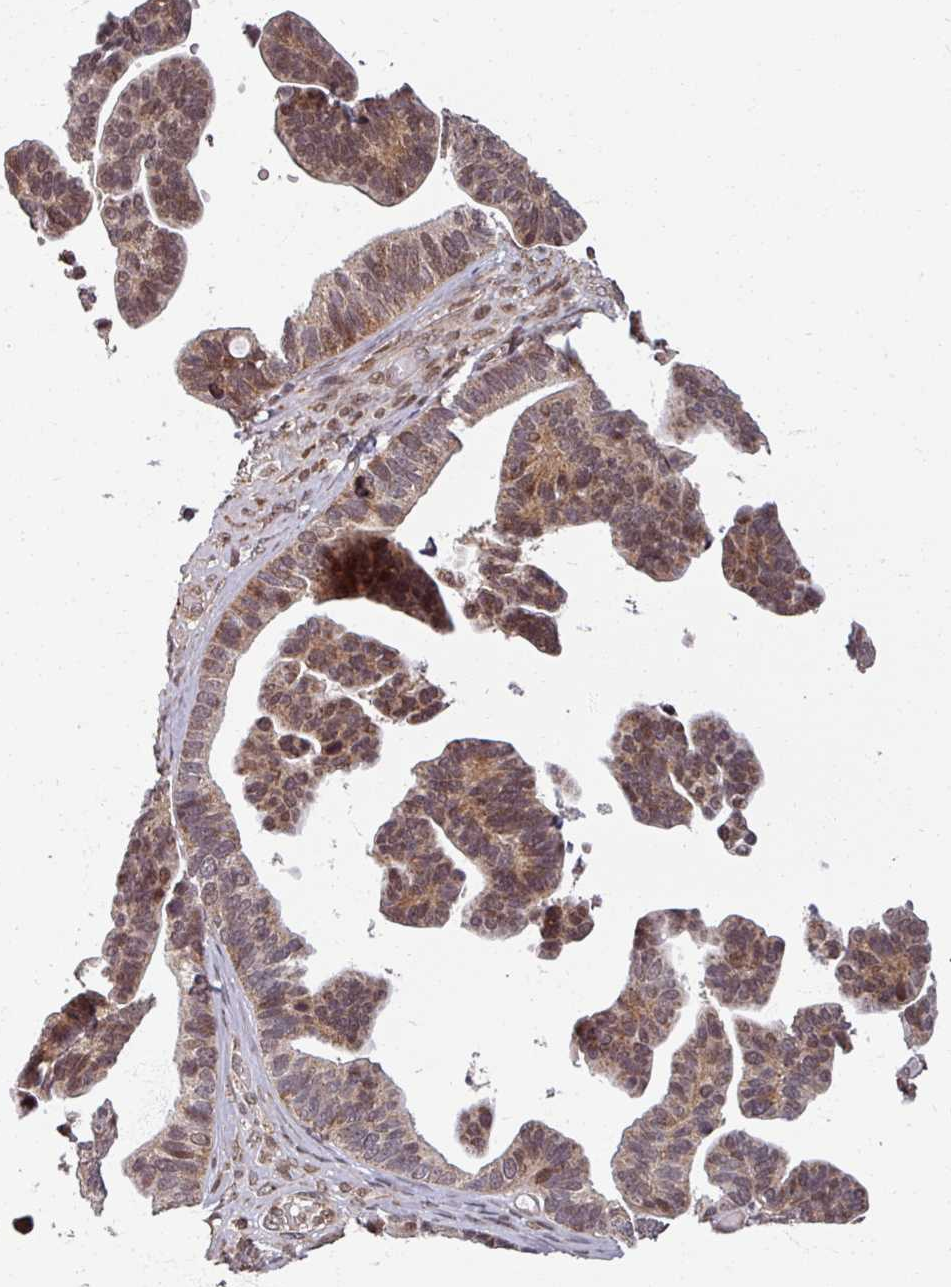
{"staining": {"intensity": "moderate", "quantity": ">75%", "location": "cytoplasmic/membranous,nuclear"}, "tissue": "ovarian cancer", "cell_type": "Tumor cells", "image_type": "cancer", "snomed": [{"axis": "morphology", "description": "Cystadenocarcinoma, serous, NOS"}, {"axis": "topography", "description": "Ovary"}], "caption": "Serous cystadenocarcinoma (ovarian) stained with immunohistochemistry reveals moderate cytoplasmic/membranous and nuclear staining in about >75% of tumor cells.", "gene": "SWI5", "patient": {"sex": "female", "age": 56}}